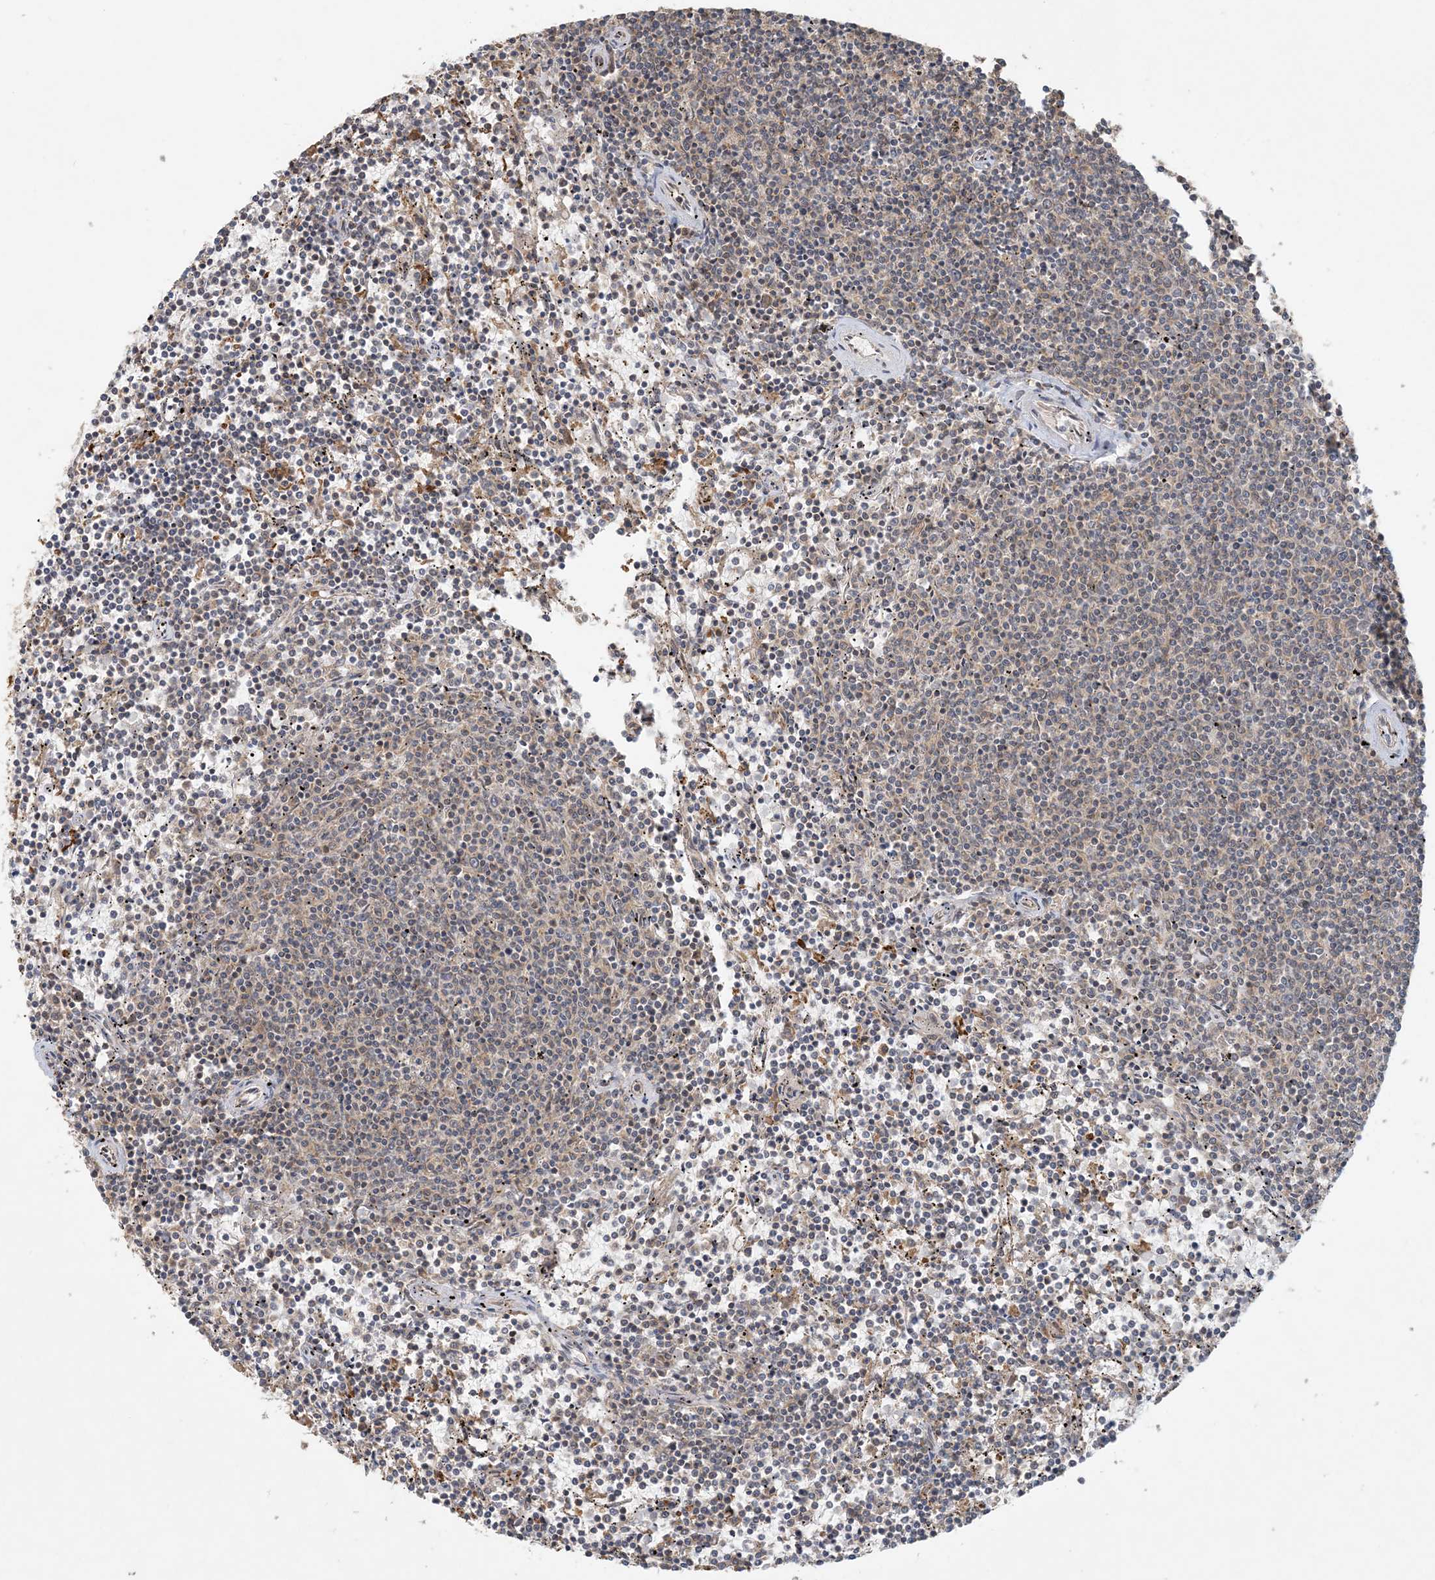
{"staining": {"intensity": "negative", "quantity": "none", "location": "none"}, "tissue": "lymphoma", "cell_type": "Tumor cells", "image_type": "cancer", "snomed": [{"axis": "morphology", "description": "Malignant lymphoma, non-Hodgkin's type, Low grade"}, {"axis": "topography", "description": "Spleen"}], "caption": "The photomicrograph displays no significant expression in tumor cells of low-grade malignant lymphoma, non-Hodgkin's type.", "gene": "OBI1", "patient": {"sex": "female", "age": 50}}